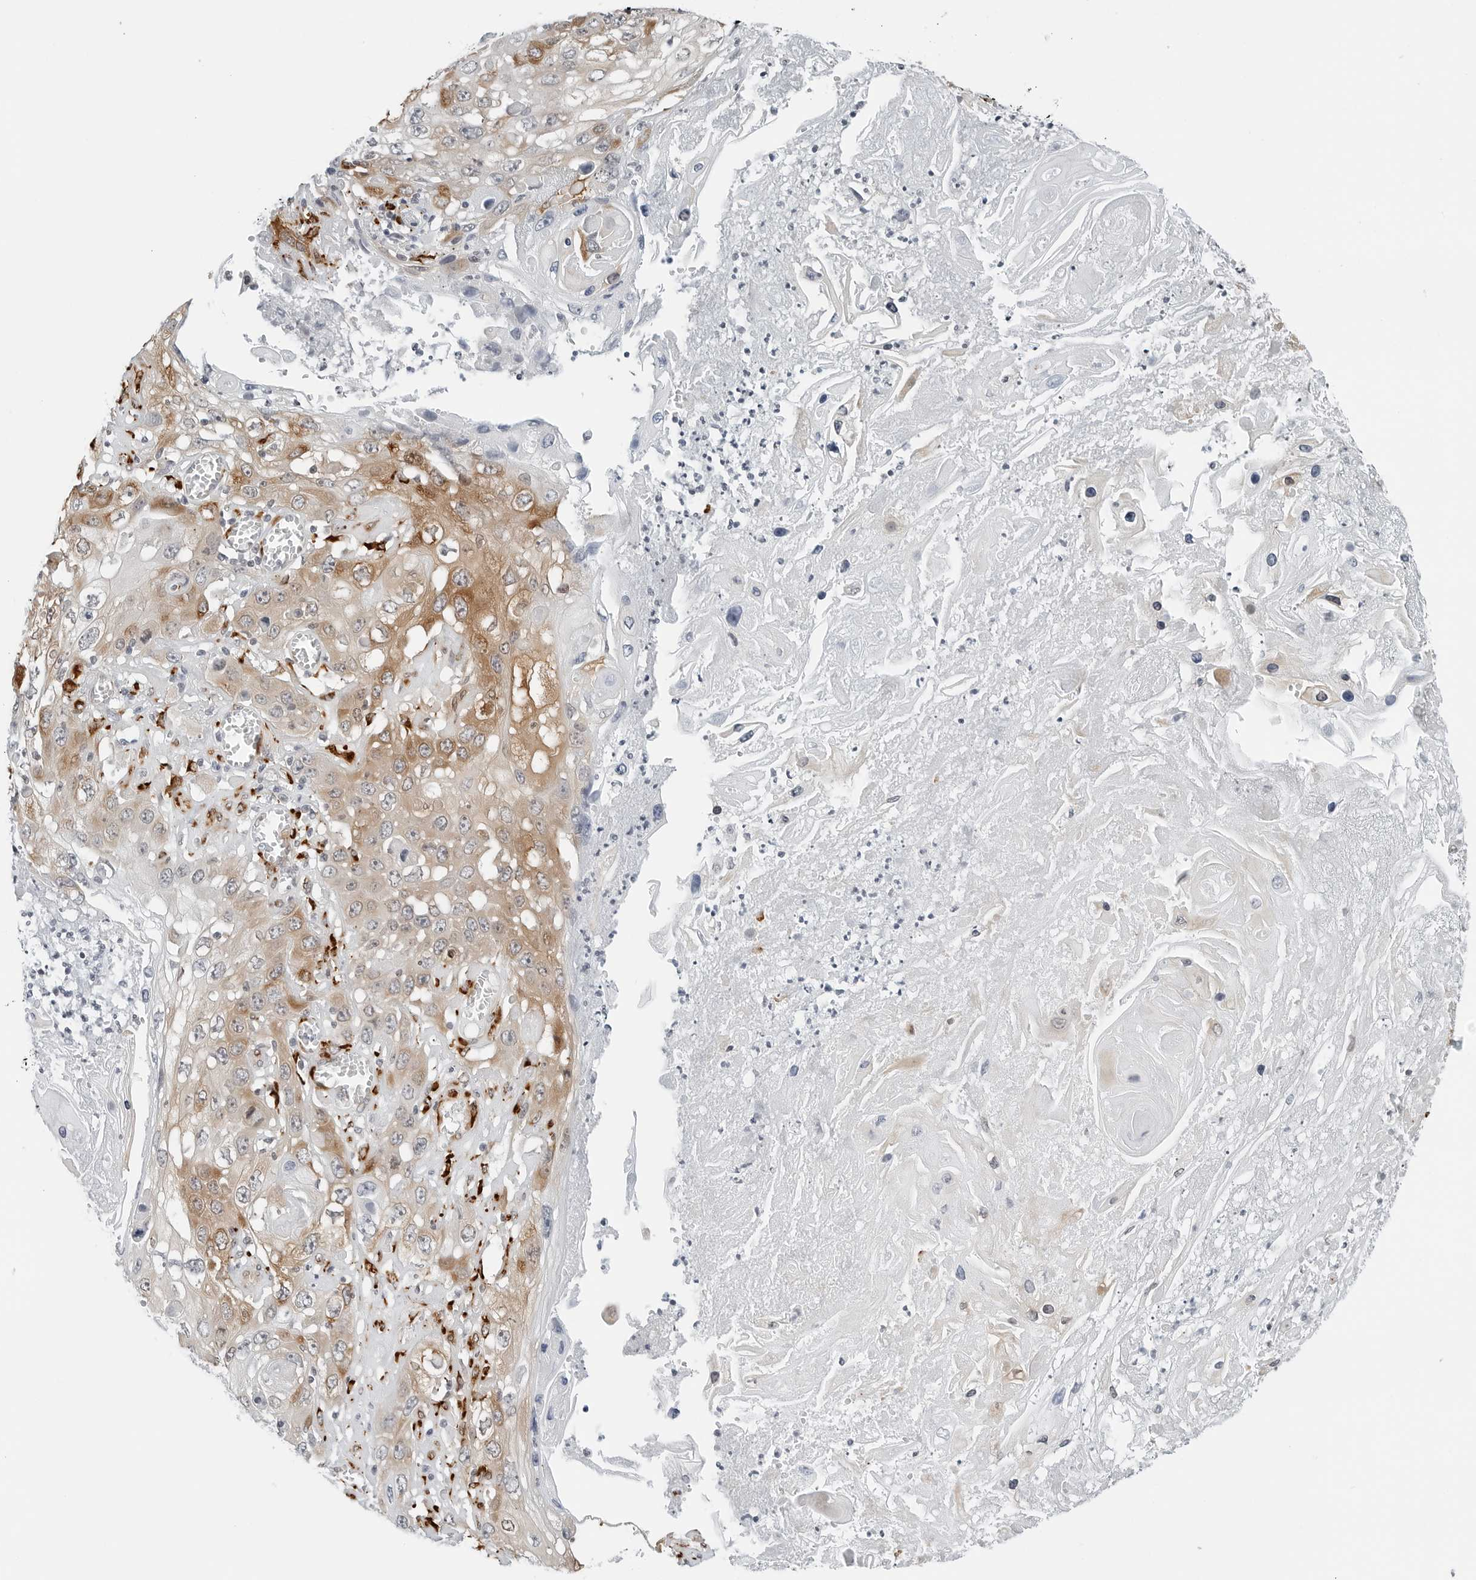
{"staining": {"intensity": "moderate", "quantity": ">75%", "location": "cytoplasmic/membranous"}, "tissue": "skin cancer", "cell_type": "Tumor cells", "image_type": "cancer", "snomed": [{"axis": "morphology", "description": "Squamous cell carcinoma, NOS"}, {"axis": "topography", "description": "Skin"}], "caption": "Immunohistochemical staining of skin cancer (squamous cell carcinoma) shows medium levels of moderate cytoplasmic/membranous protein expression in approximately >75% of tumor cells.", "gene": "P4HA2", "patient": {"sex": "male", "age": 55}}